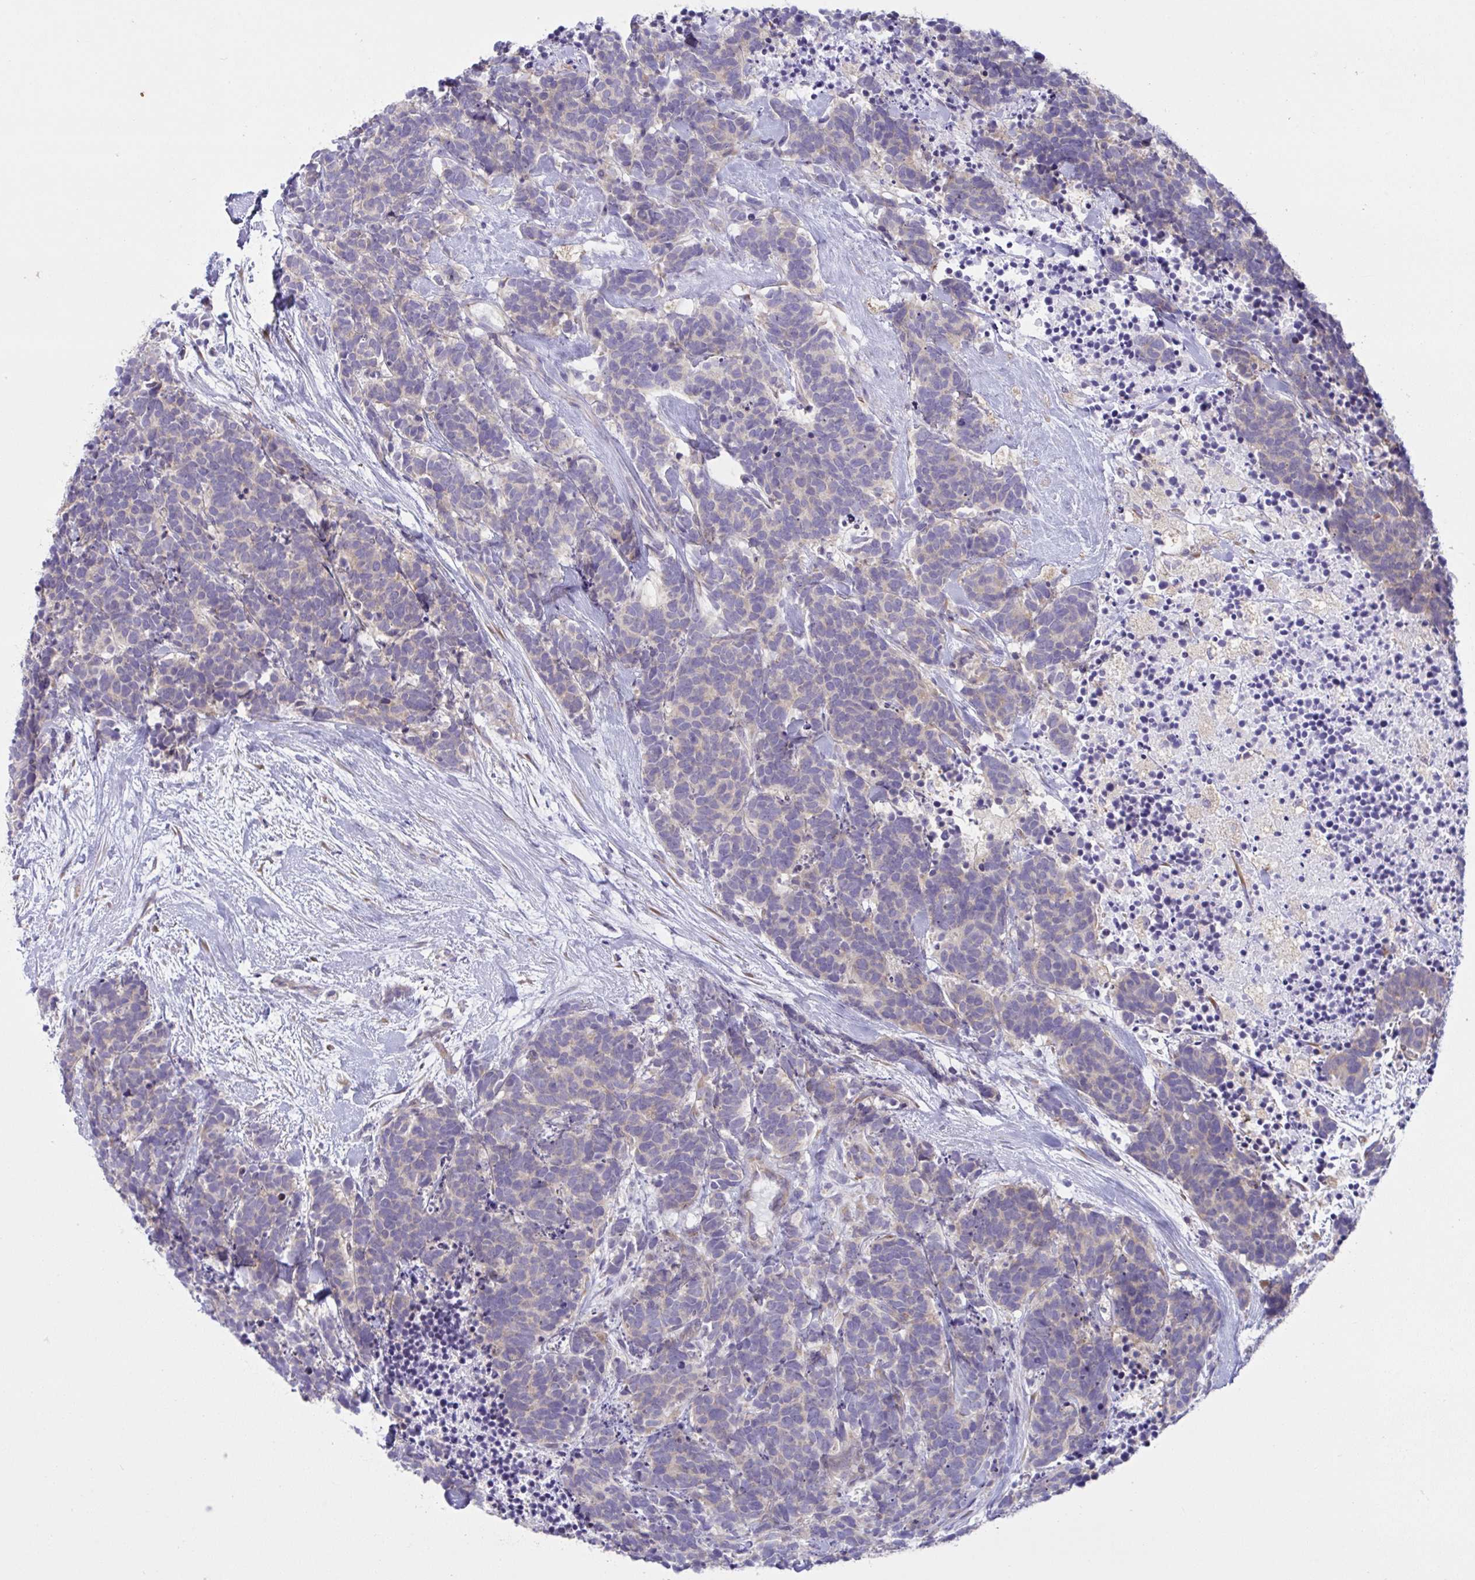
{"staining": {"intensity": "weak", "quantity": "<25%", "location": "cytoplasmic/membranous"}, "tissue": "carcinoid", "cell_type": "Tumor cells", "image_type": "cancer", "snomed": [{"axis": "morphology", "description": "Carcinoma, NOS"}, {"axis": "morphology", "description": "Carcinoid, malignant, NOS"}, {"axis": "topography", "description": "Prostate"}], "caption": "Carcinoma stained for a protein using IHC exhibits no positivity tumor cells.", "gene": "FAU", "patient": {"sex": "male", "age": 57}}